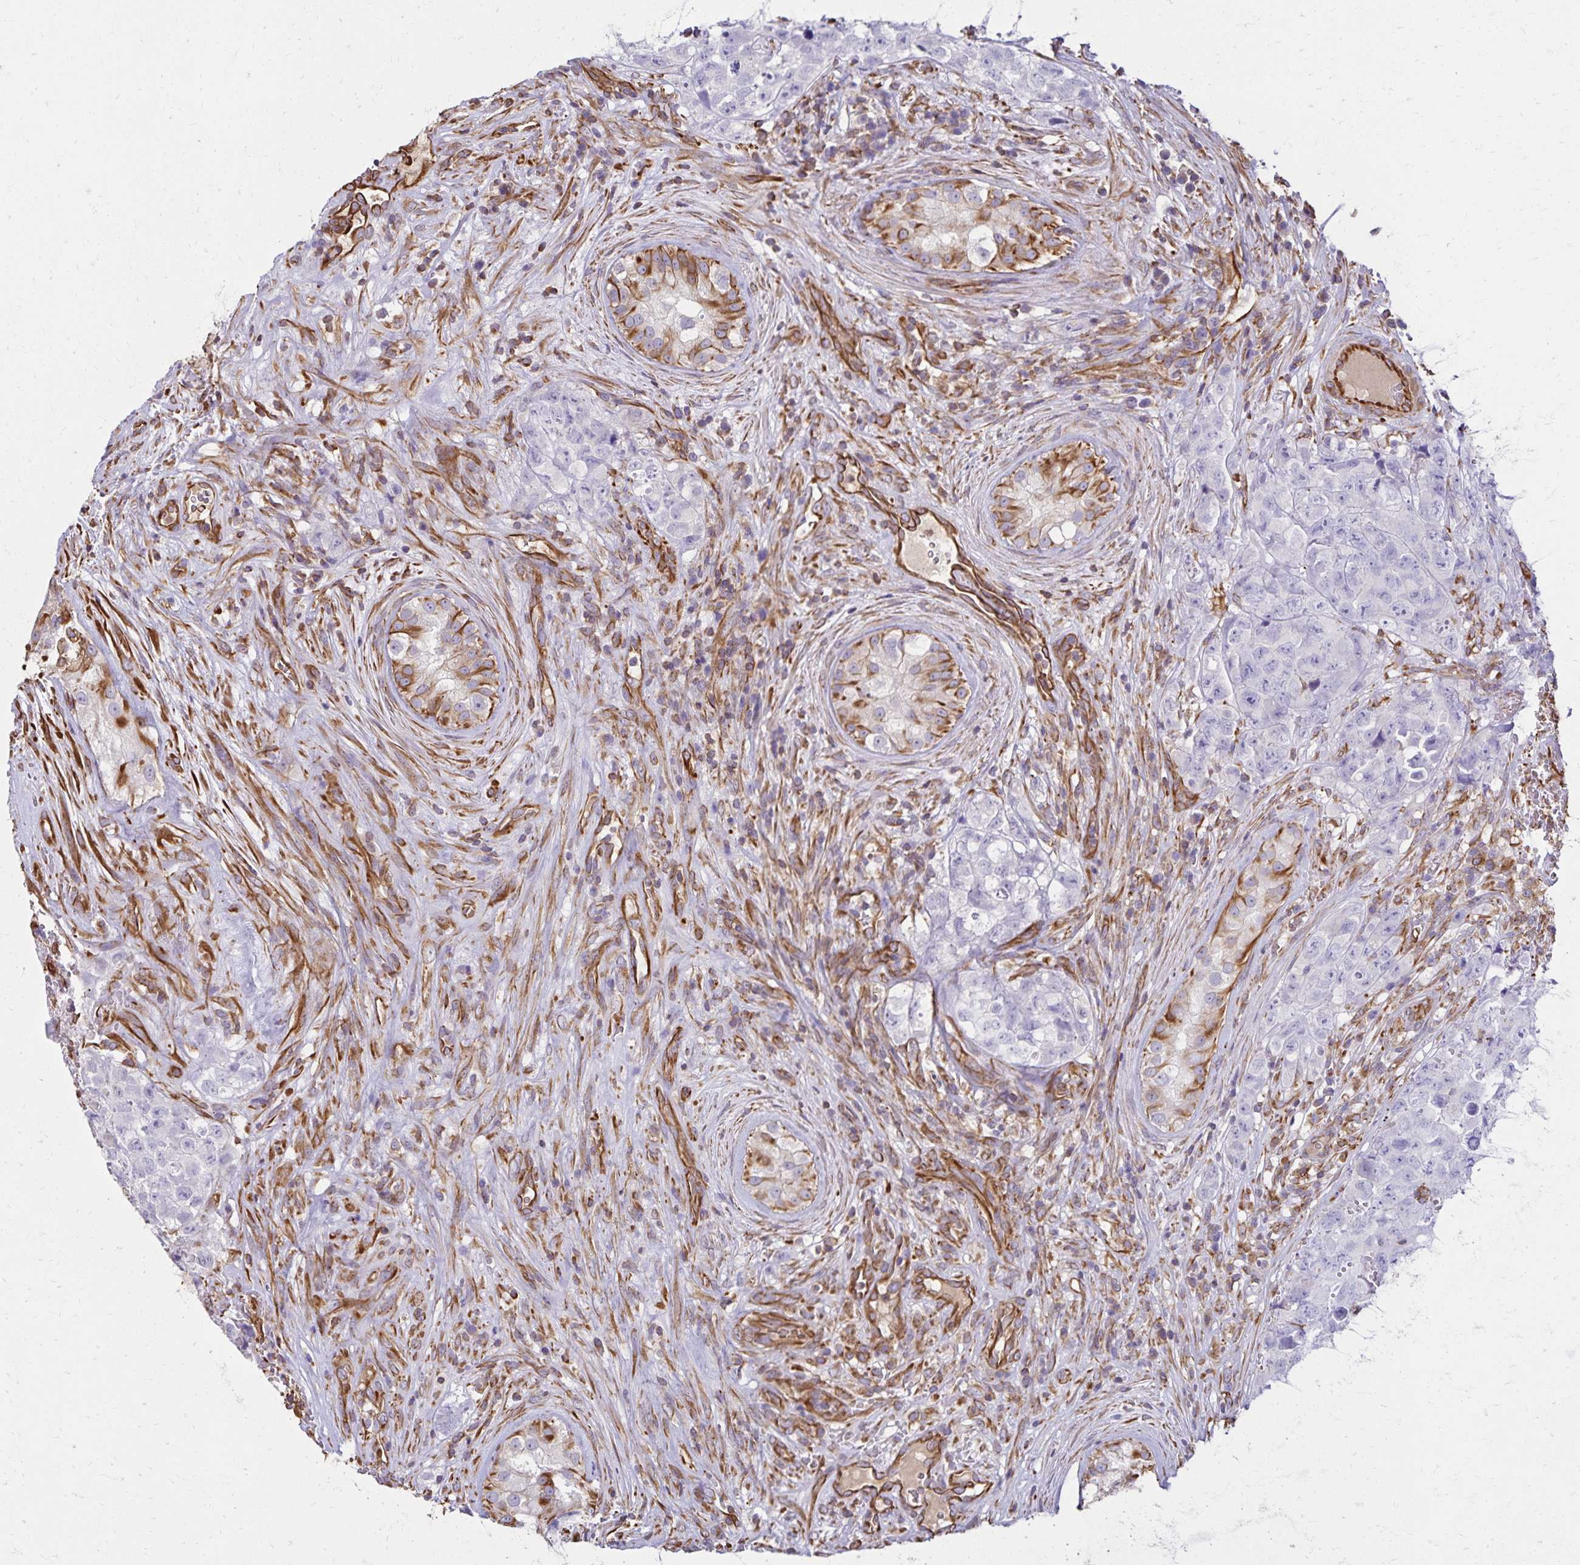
{"staining": {"intensity": "negative", "quantity": "none", "location": "none"}, "tissue": "testis cancer", "cell_type": "Tumor cells", "image_type": "cancer", "snomed": [{"axis": "morphology", "description": "Carcinoma, Embryonal, NOS"}, {"axis": "topography", "description": "Testis"}], "caption": "Tumor cells show no significant staining in testis embryonal carcinoma.", "gene": "TRPV6", "patient": {"sex": "male", "age": 18}}